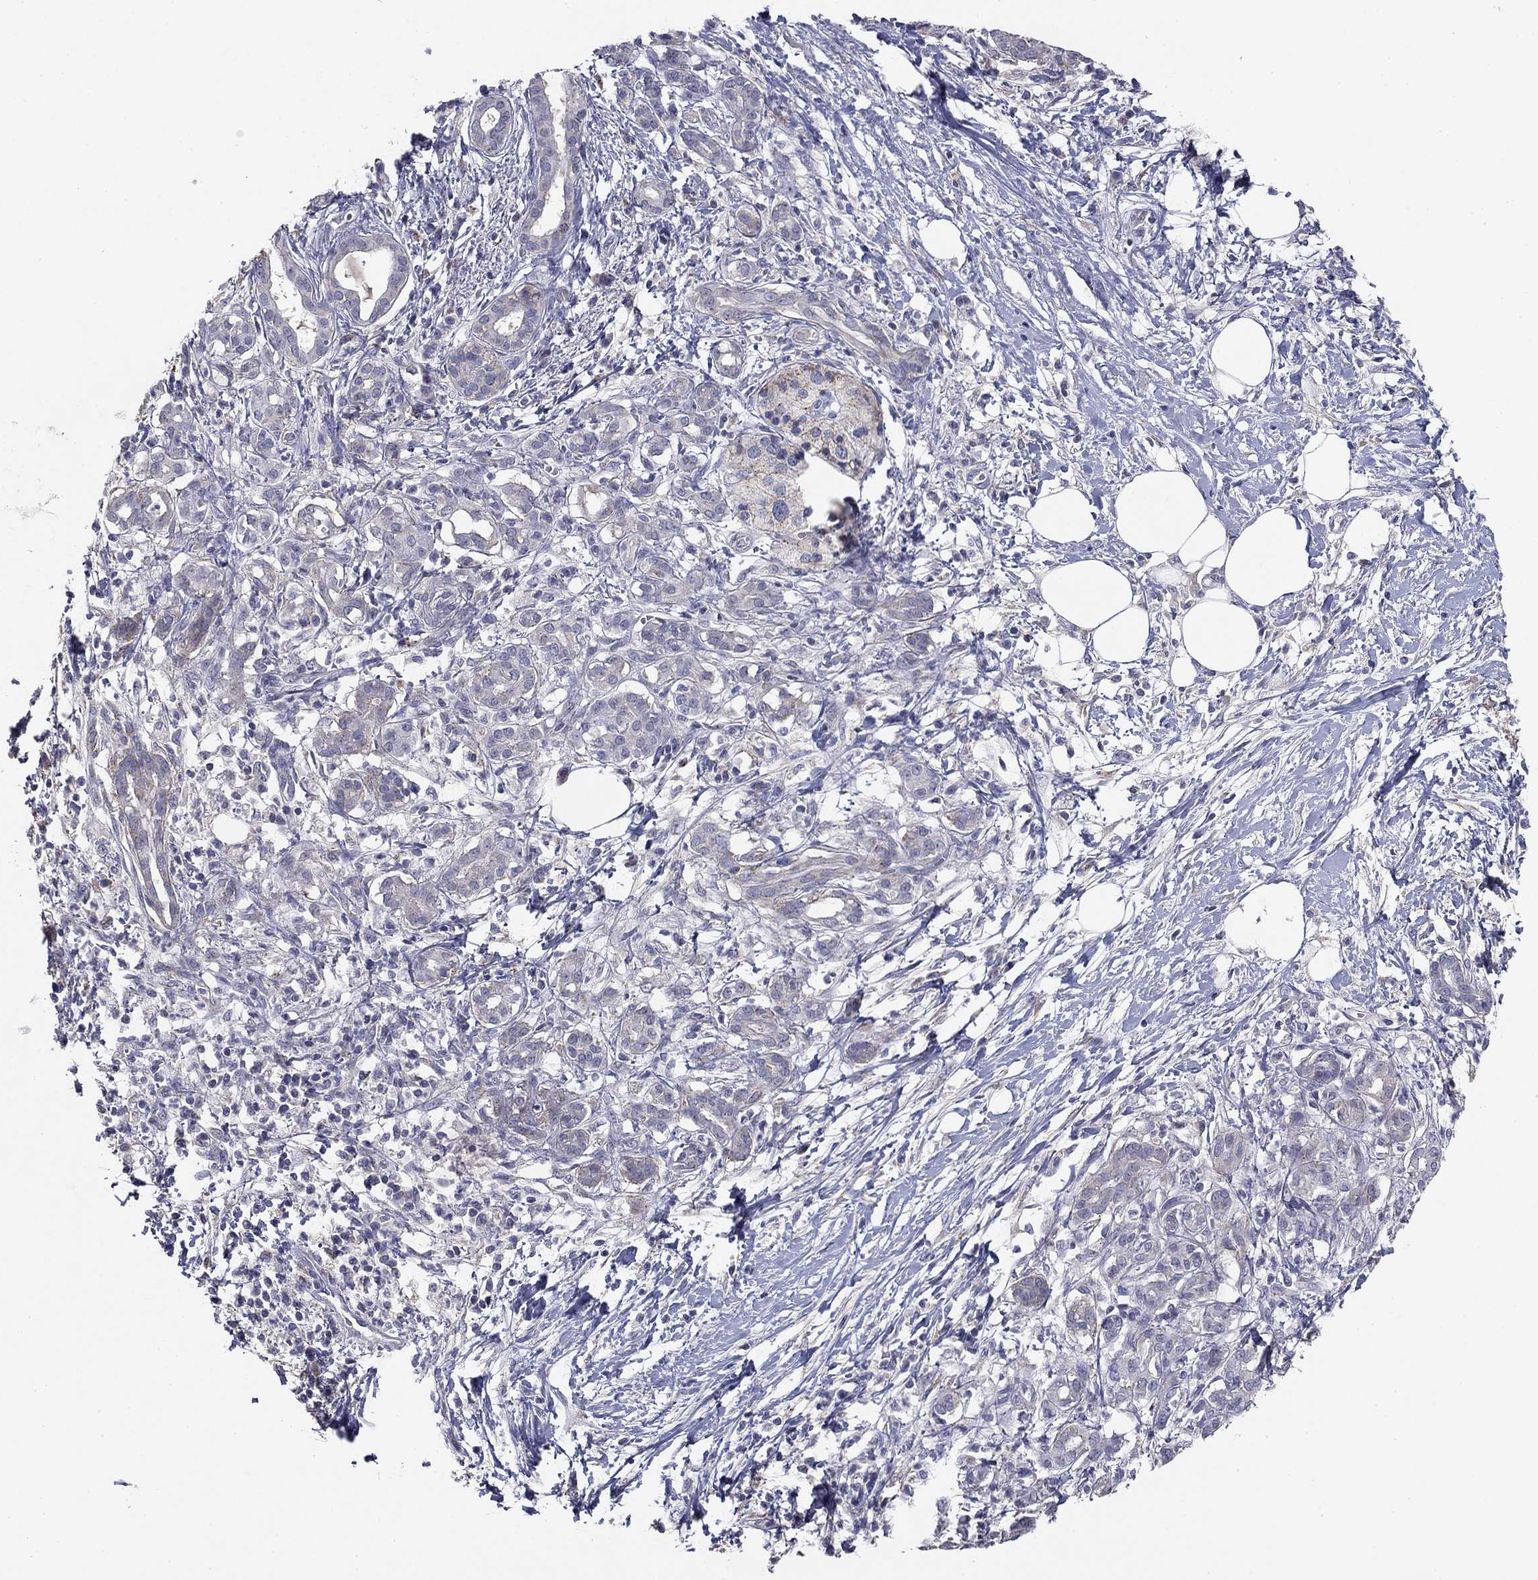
{"staining": {"intensity": "negative", "quantity": "none", "location": "none"}, "tissue": "pancreatic cancer", "cell_type": "Tumor cells", "image_type": "cancer", "snomed": [{"axis": "morphology", "description": "Adenocarcinoma, NOS"}, {"axis": "topography", "description": "Pancreas"}], "caption": "Tumor cells are negative for brown protein staining in pancreatic cancer.", "gene": "SEPTIN3", "patient": {"sex": "male", "age": 72}}